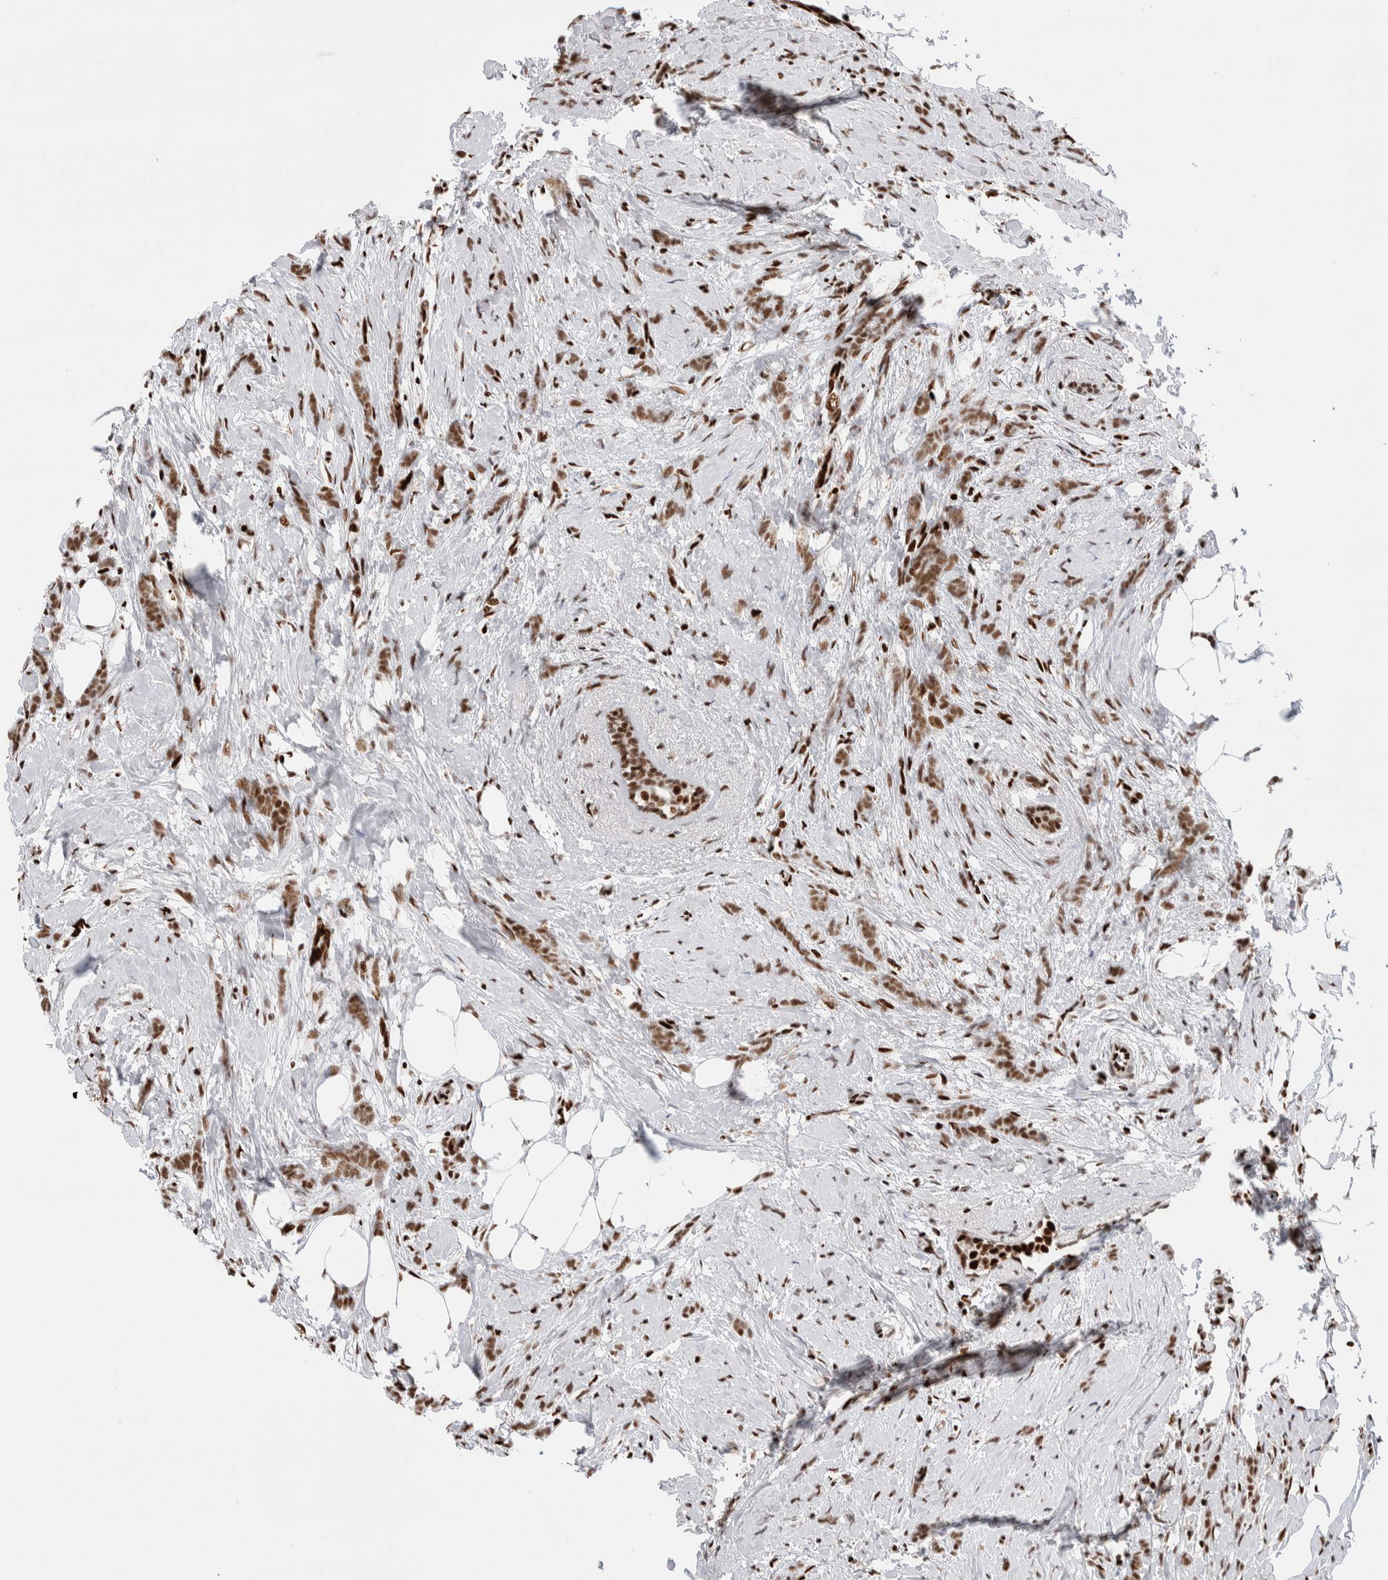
{"staining": {"intensity": "strong", "quantity": ">75%", "location": "cytoplasmic/membranous,nuclear"}, "tissue": "breast cancer", "cell_type": "Tumor cells", "image_type": "cancer", "snomed": [{"axis": "morphology", "description": "Lobular carcinoma, in situ"}, {"axis": "morphology", "description": "Lobular carcinoma"}, {"axis": "topography", "description": "Breast"}], "caption": "Protein expression analysis of breast cancer exhibits strong cytoplasmic/membranous and nuclear staining in approximately >75% of tumor cells.", "gene": "RNASEK-C17orf49", "patient": {"sex": "female", "age": 41}}